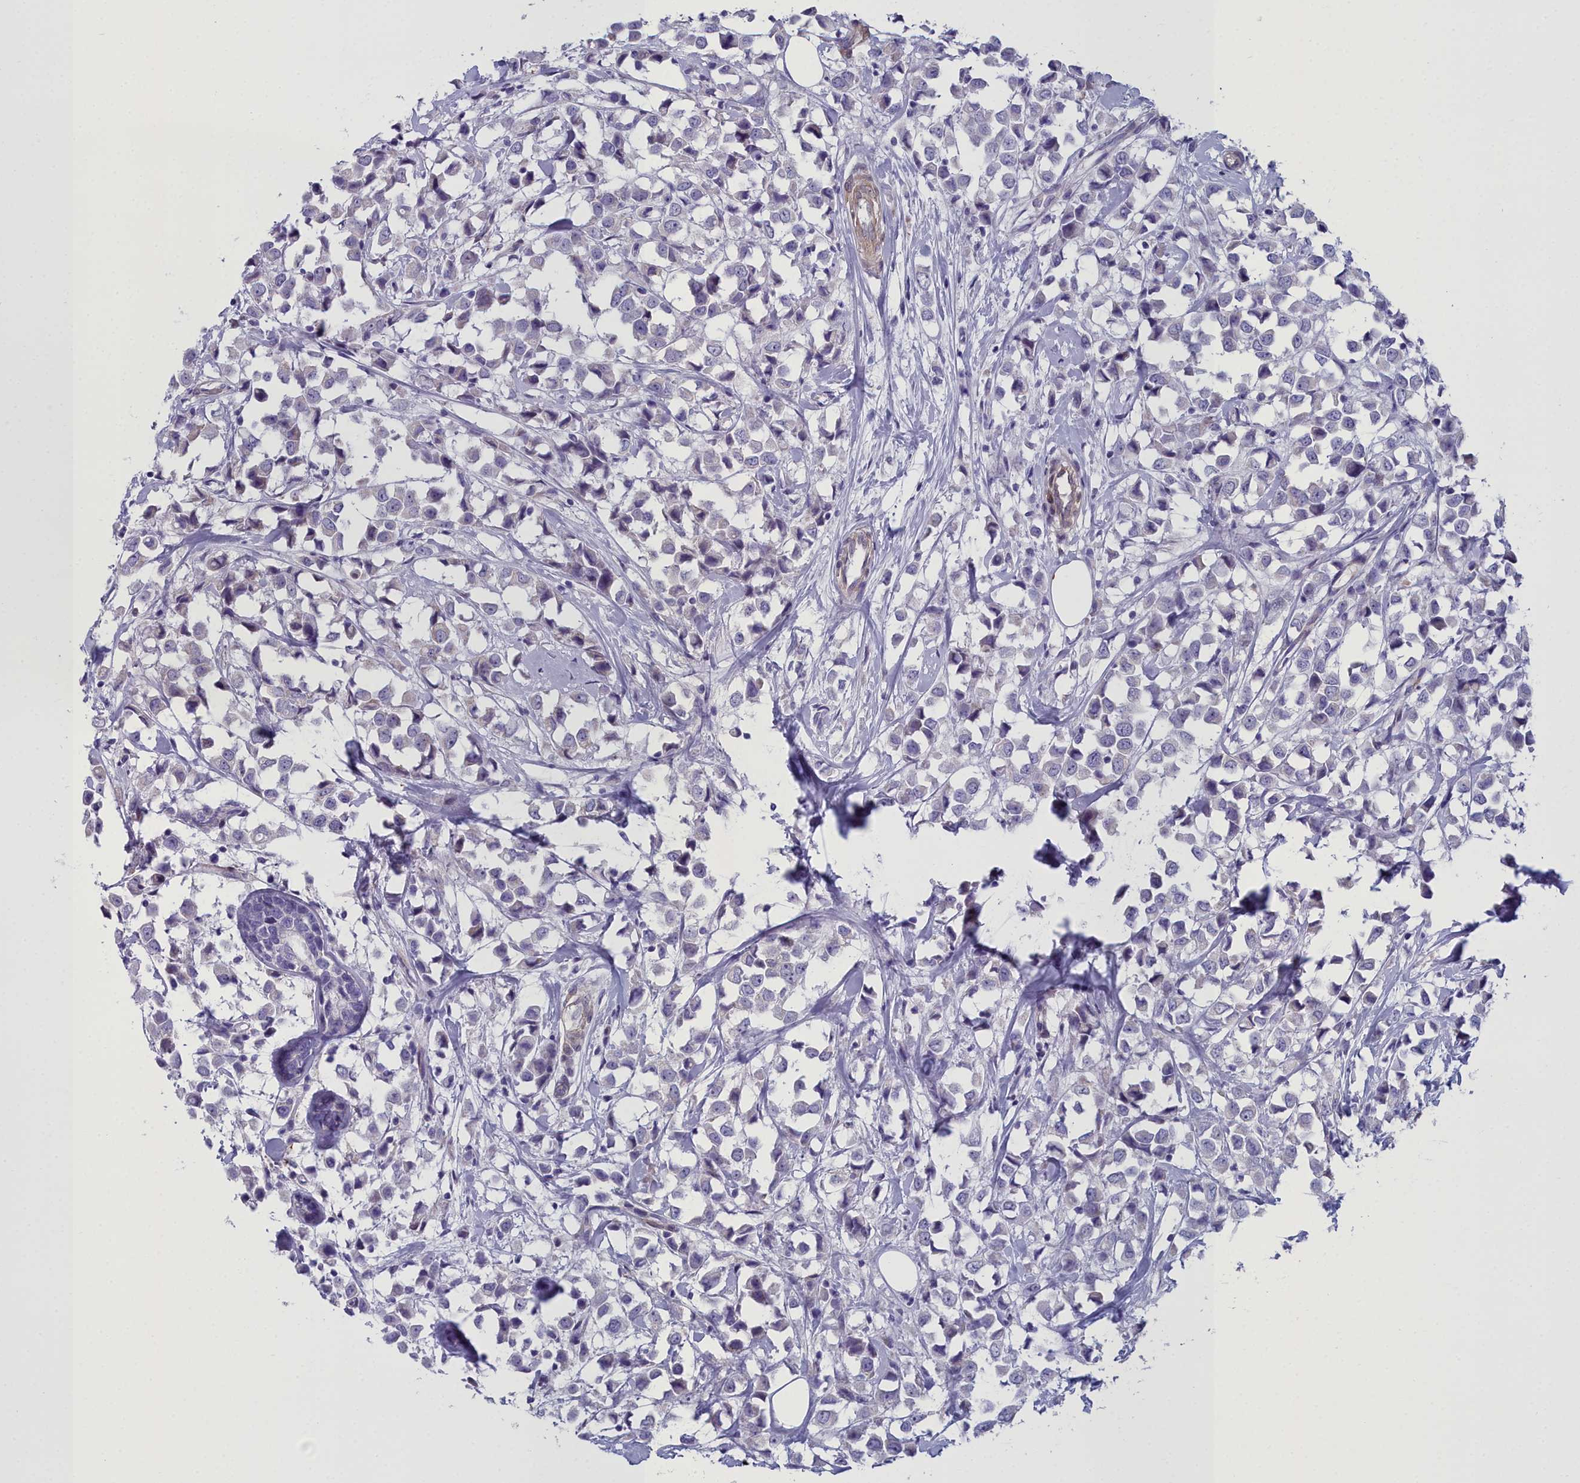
{"staining": {"intensity": "negative", "quantity": "none", "location": "none"}, "tissue": "breast cancer", "cell_type": "Tumor cells", "image_type": "cancer", "snomed": [{"axis": "morphology", "description": "Duct carcinoma"}, {"axis": "topography", "description": "Breast"}], "caption": "This is a histopathology image of IHC staining of breast cancer, which shows no staining in tumor cells.", "gene": "PPP1R14A", "patient": {"sex": "female", "age": 61}}